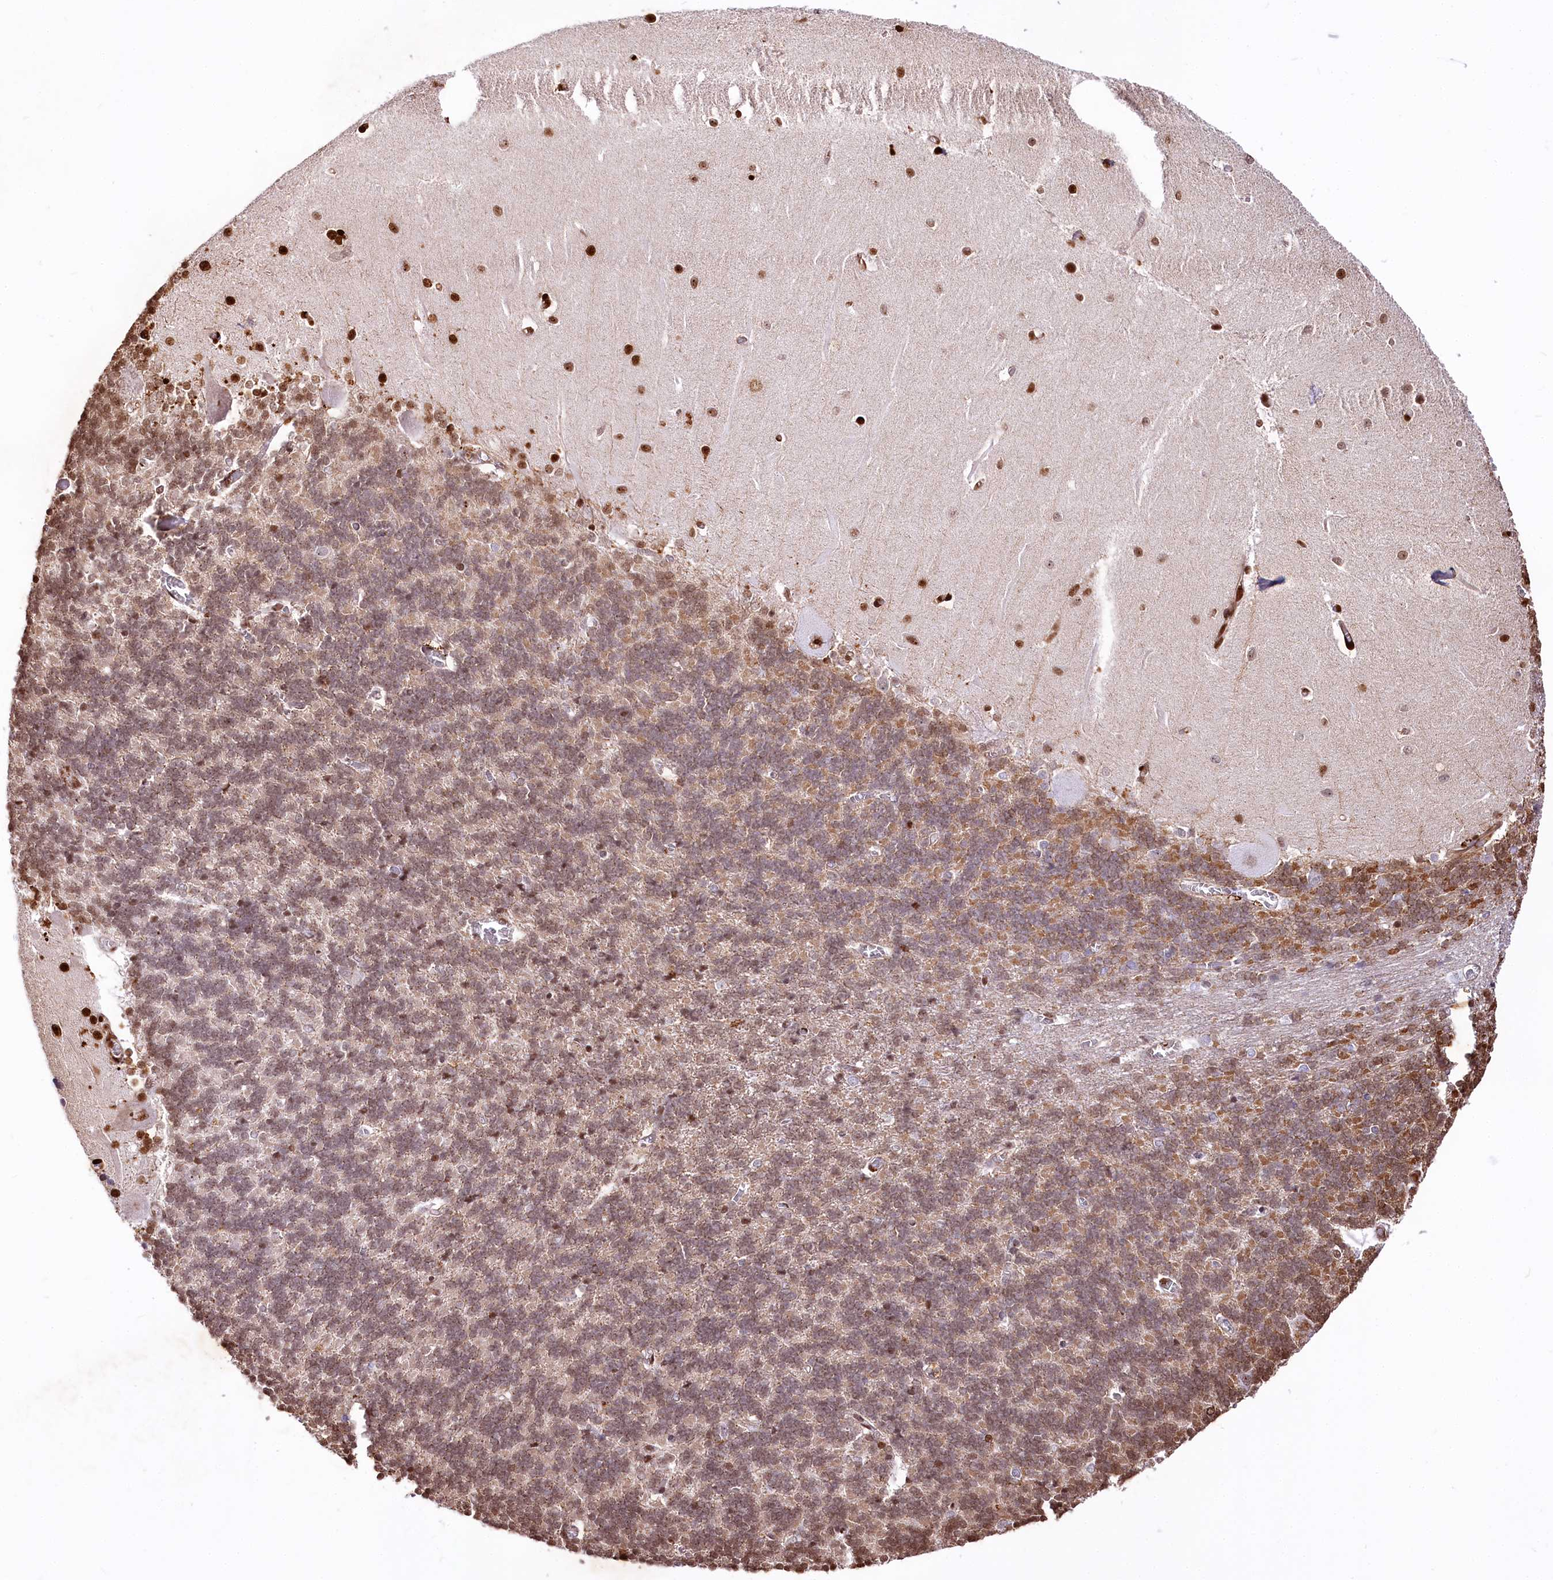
{"staining": {"intensity": "moderate", "quantity": "<25%", "location": "nuclear"}, "tissue": "cerebellum", "cell_type": "Cells in granular layer", "image_type": "normal", "snomed": [{"axis": "morphology", "description": "Normal tissue, NOS"}, {"axis": "topography", "description": "Cerebellum"}], "caption": "Moderate nuclear protein expression is identified in approximately <25% of cells in granular layer in cerebellum. (DAB IHC with brightfield microscopy, high magnification).", "gene": "PTMS", "patient": {"sex": "male", "age": 37}}